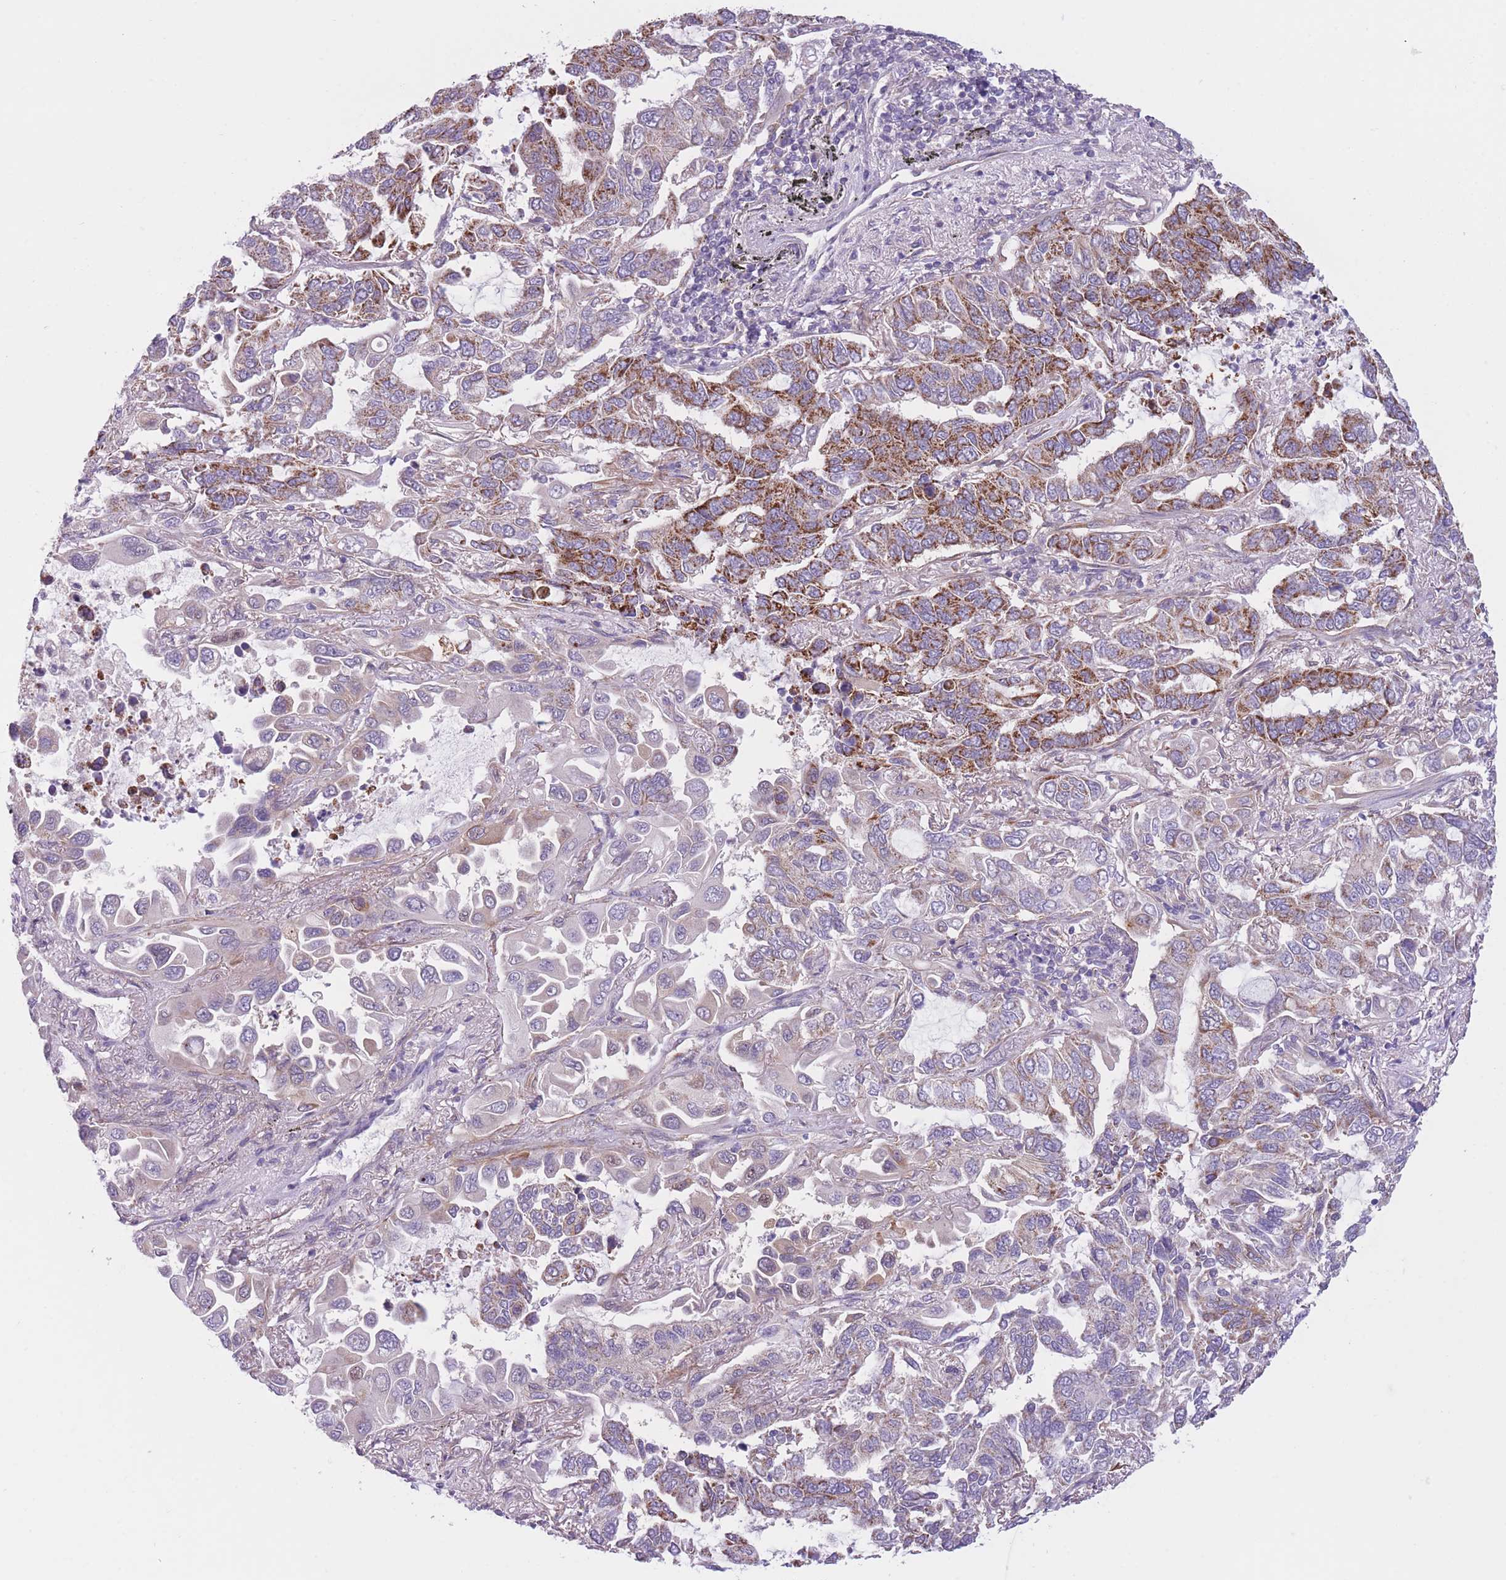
{"staining": {"intensity": "strong", "quantity": "<25%", "location": "cytoplasmic/membranous"}, "tissue": "lung cancer", "cell_type": "Tumor cells", "image_type": "cancer", "snomed": [{"axis": "morphology", "description": "Adenocarcinoma, NOS"}, {"axis": "topography", "description": "Lung"}], "caption": "The micrograph exhibits staining of adenocarcinoma (lung), revealing strong cytoplasmic/membranous protein positivity (brown color) within tumor cells. (DAB (3,3'-diaminobenzidine) IHC with brightfield microscopy, high magnification).", "gene": "SERPINB3", "patient": {"sex": "male", "age": 64}}